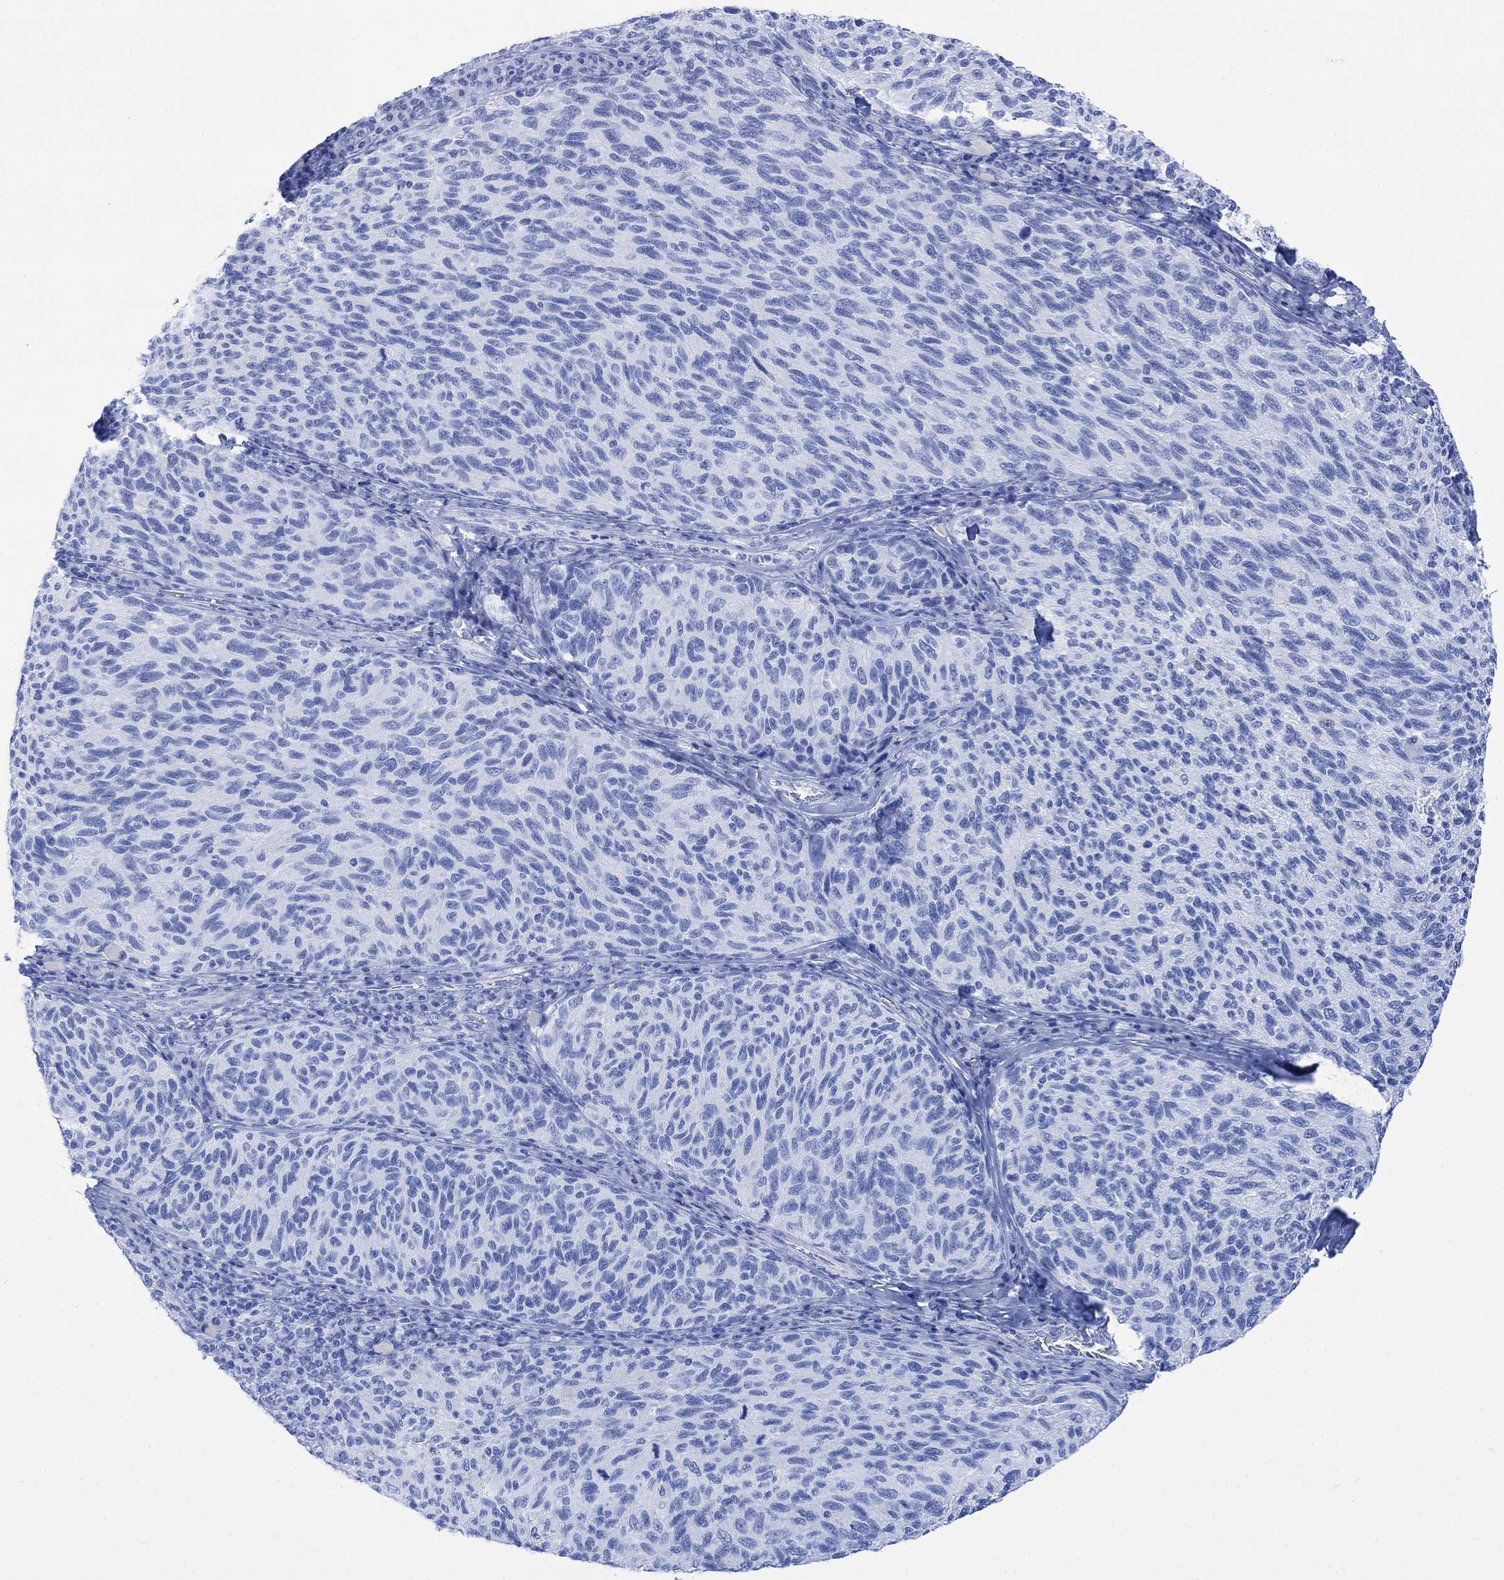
{"staining": {"intensity": "negative", "quantity": "none", "location": "none"}, "tissue": "melanoma", "cell_type": "Tumor cells", "image_type": "cancer", "snomed": [{"axis": "morphology", "description": "Malignant melanoma, NOS"}, {"axis": "topography", "description": "Skin"}], "caption": "The micrograph reveals no staining of tumor cells in melanoma.", "gene": "CELF4", "patient": {"sex": "female", "age": 73}}